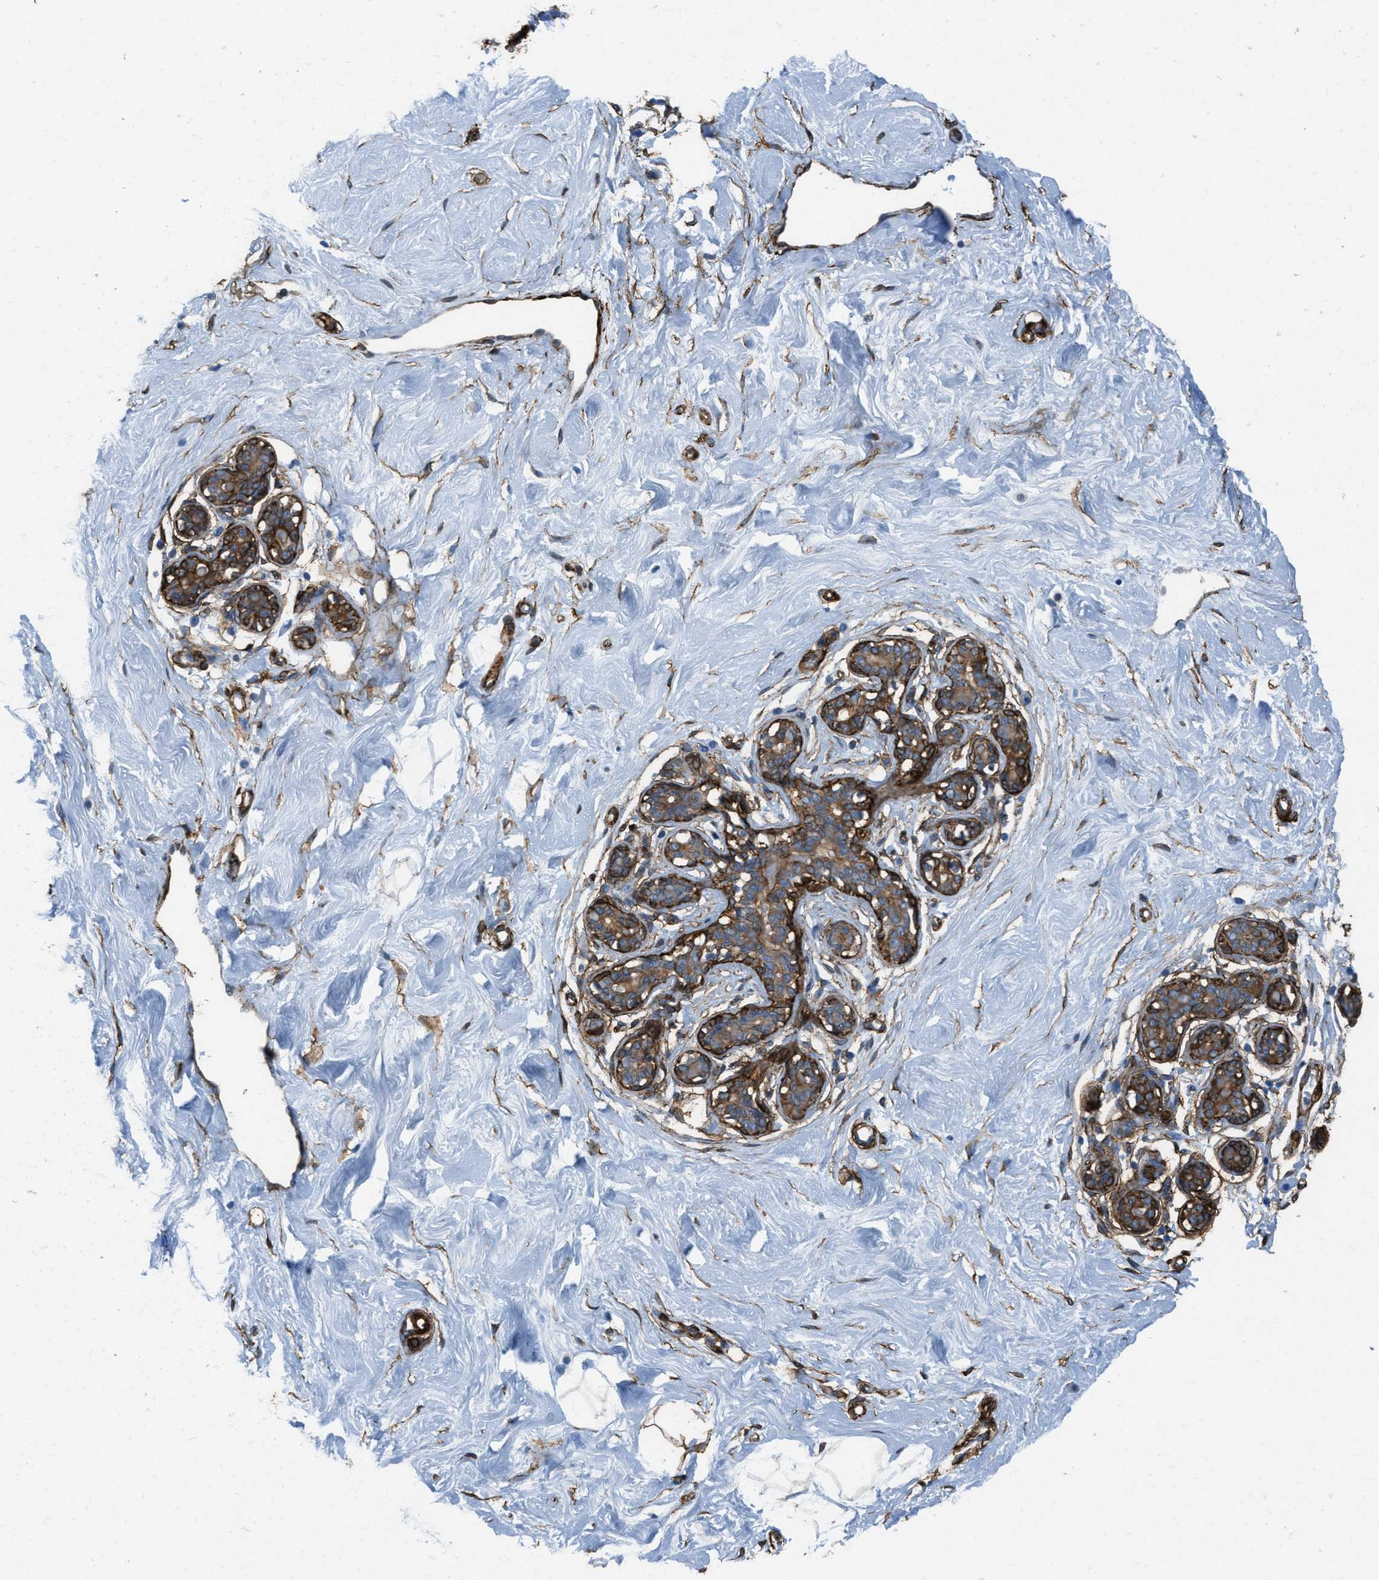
{"staining": {"intensity": "moderate", "quantity": "25%-75%", "location": "cytoplasmic/membranous"}, "tissue": "breast", "cell_type": "Glandular cells", "image_type": "normal", "snomed": [{"axis": "morphology", "description": "Normal tissue, NOS"}, {"axis": "topography", "description": "Breast"}], "caption": "Moderate cytoplasmic/membranous positivity for a protein is identified in approximately 25%-75% of glandular cells of unremarkable breast using IHC.", "gene": "CALD1", "patient": {"sex": "female", "age": 23}}